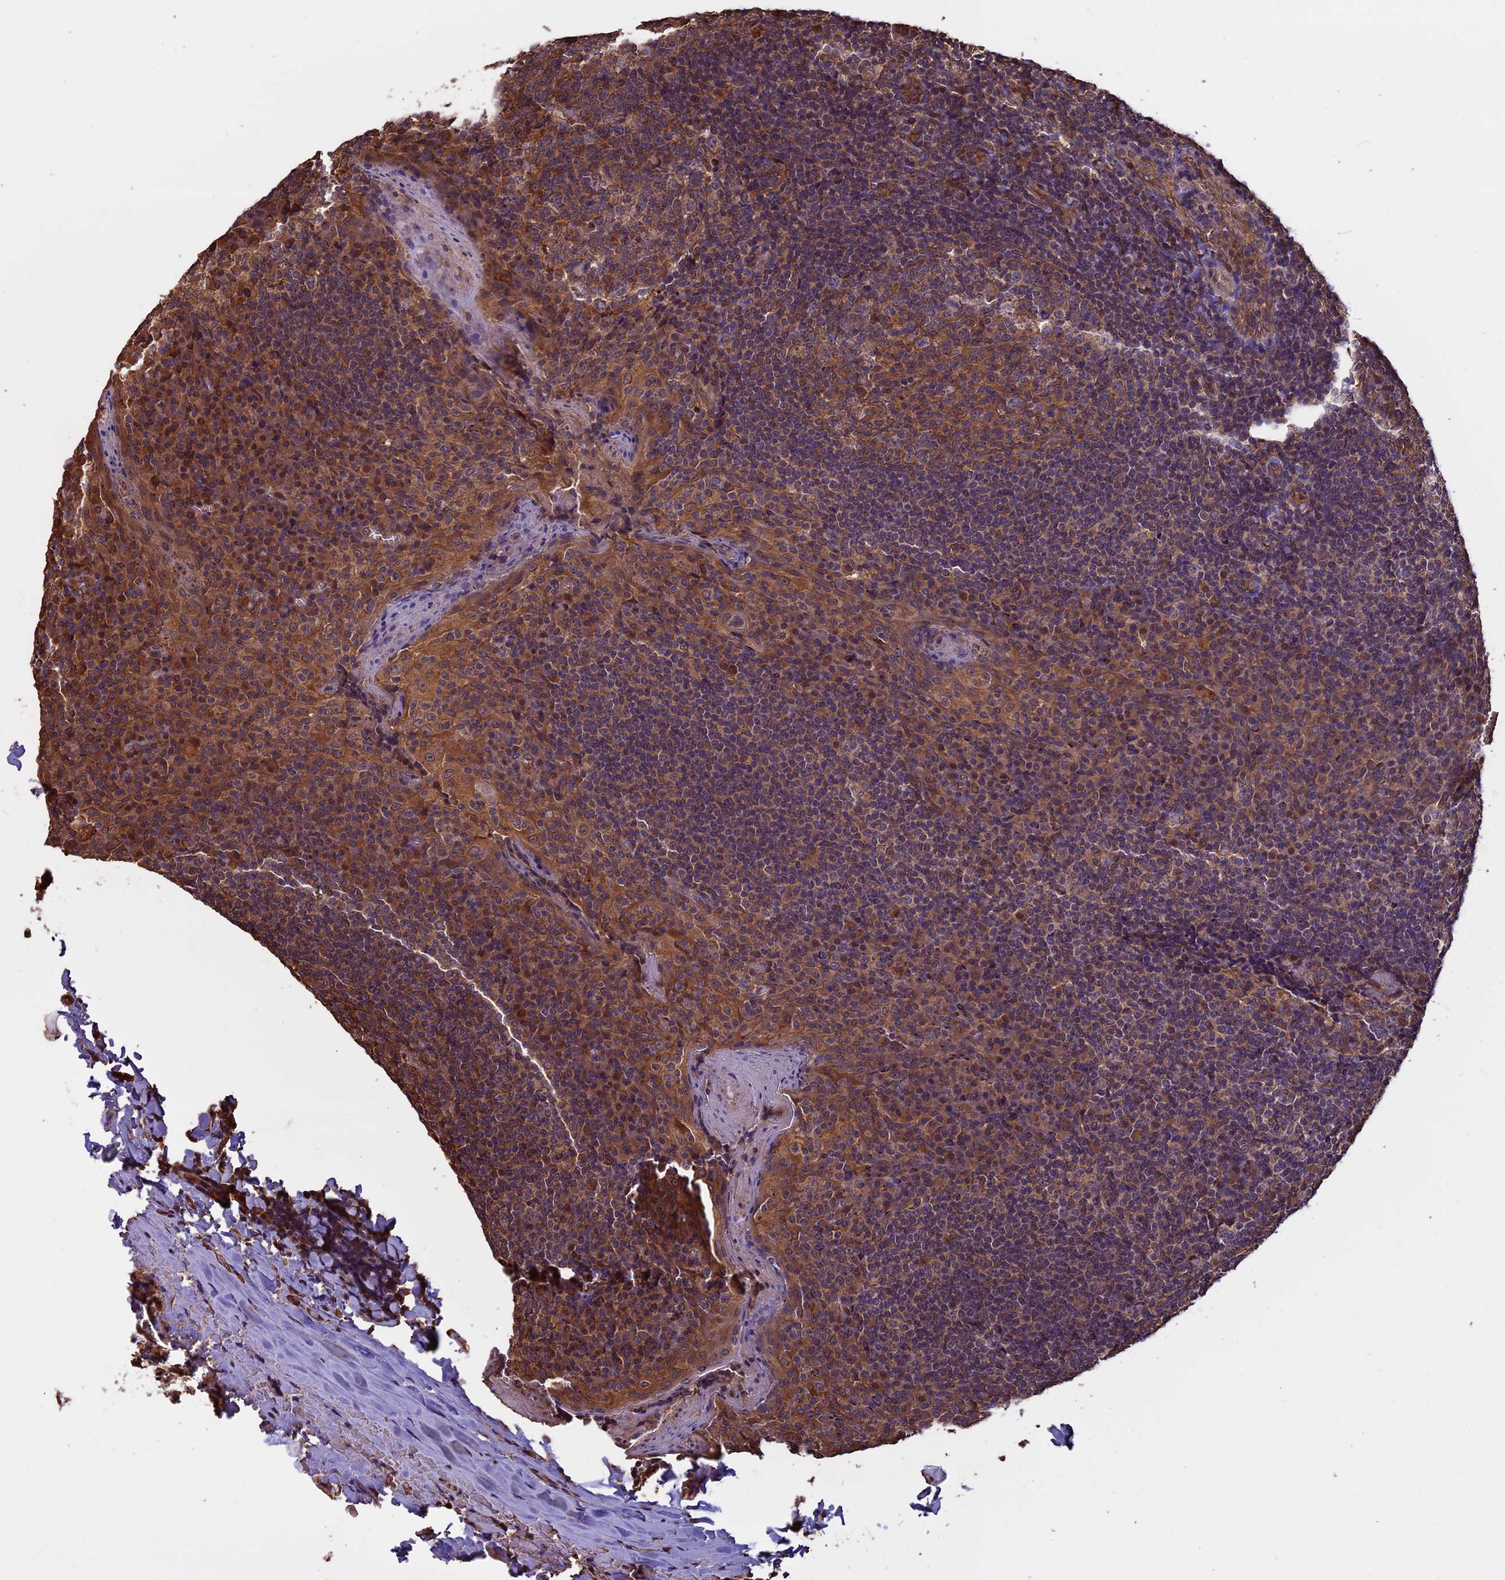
{"staining": {"intensity": "moderate", "quantity": "<25%", "location": "cytoplasmic/membranous"}, "tissue": "tonsil", "cell_type": "Germinal center cells", "image_type": "normal", "snomed": [{"axis": "morphology", "description": "Normal tissue, NOS"}, {"axis": "topography", "description": "Tonsil"}], "caption": "Immunohistochemistry (IHC) staining of unremarkable tonsil, which demonstrates low levels of moderate cytoplasmic/membranous positivity in about <25% of germinal center cells indicating moderate cytoplasmic/membranous protein expression. The staining was performed using DAB (3,3'-diaminobenzidine) (brown) for protein detection and nuclei were counterstained in hematoxylin (blue).", "gene": "CHMP2A", "patient": {"sex": "male", "age": 31}}